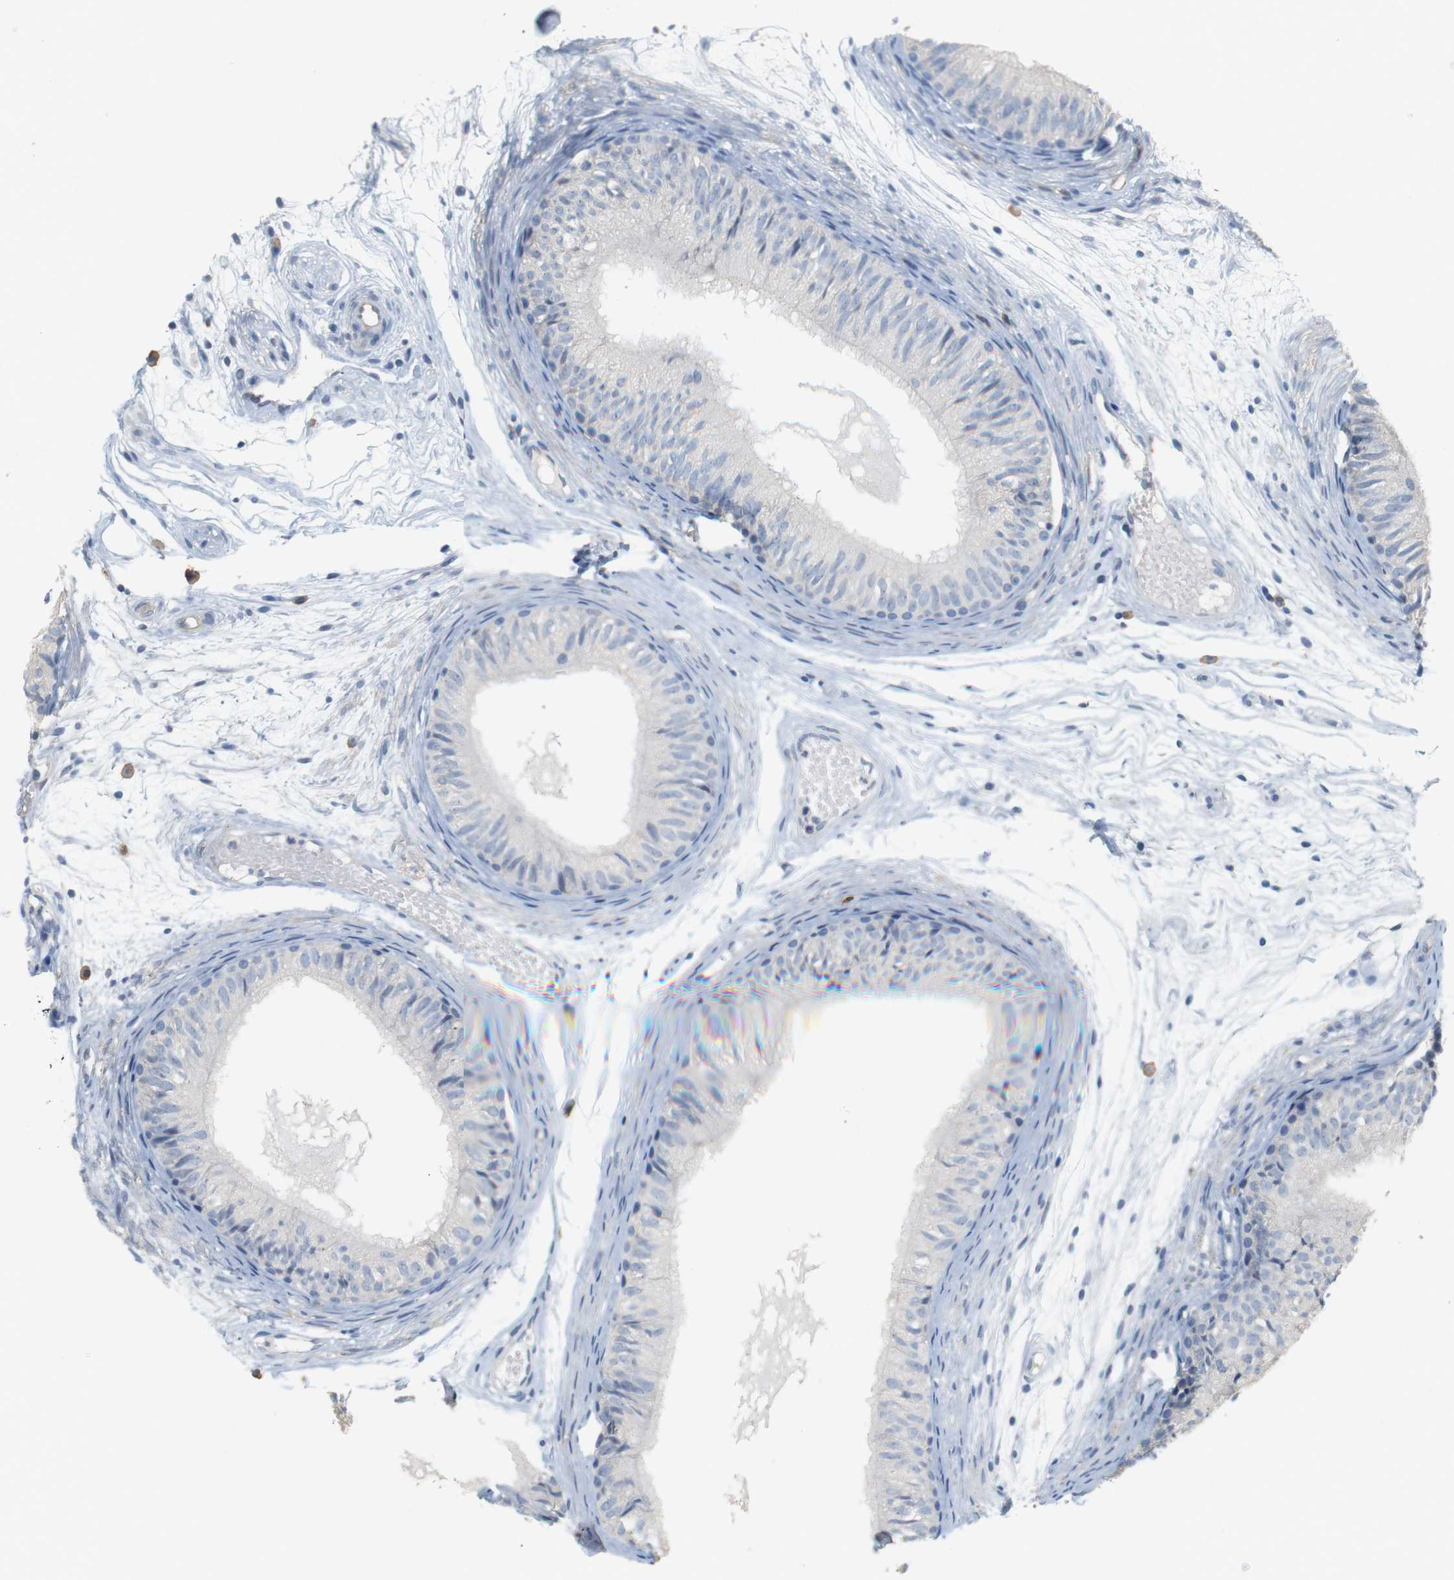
{"staining": {"intensity": "negative", "quantity": "none", "location": "none"}, "tissue": "epididymis", "cell_type": "Glandular cells", "image_type": "normal", "snomed": [{"axis": "morphology", "description": "Normal tissue, NOS"}, {"axis": "morphology", "description": "Atrophy, NOS"}, {"axis": "topography", "description": "Testis"}, {"axis": "topography", "description": "Epididymis"}], "caption": "Protein analysis of benign epididymis shows no significant positivity in glandular cells. The staining is performed using DAB brown chromogen with nuclei counter-stained in using hematoxylin.", "gene": "OSR1", "patient": {"sex": "male", "age": 18}}